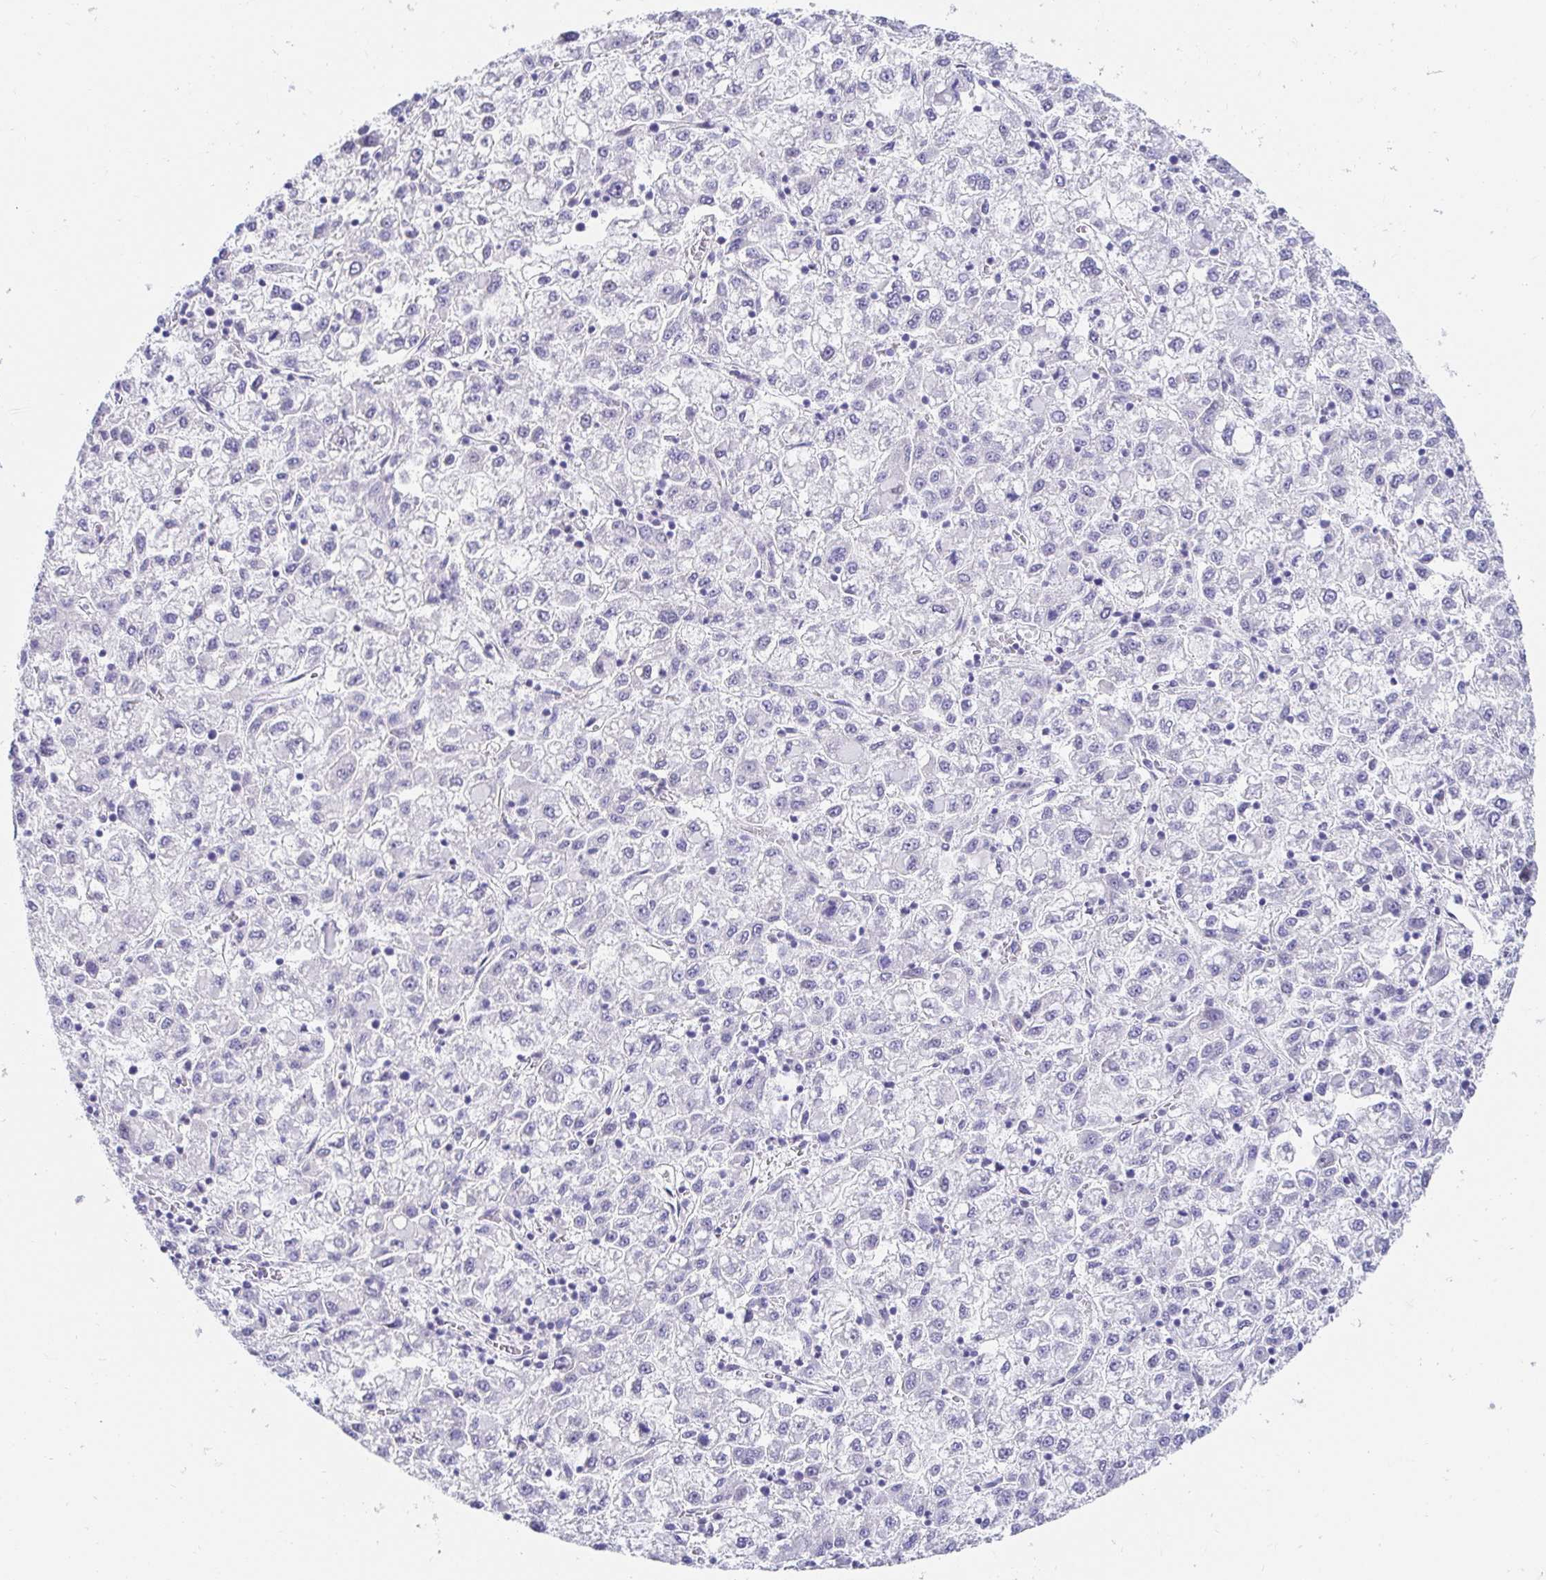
{"staining": {"intensity": "negative", "quantity": "none", "location": "none"}, "tissue": "liver cancer", "cell_type": "Tumor cells", "image_type": "cancer", "snomed": [{"axis": "morphology", "description": "Carcinoma, Hepatocellular, NOS"}, {"axis": "topography", "description": "Liver"}], "caption": "IHC micrograph of liver cancer (hepatocellular carcinoma) stained for a protein (brown), which shows no positivity in tumor cells.", "gene": "AKAP14", "patient": {"sex": "male", "age": 40}}